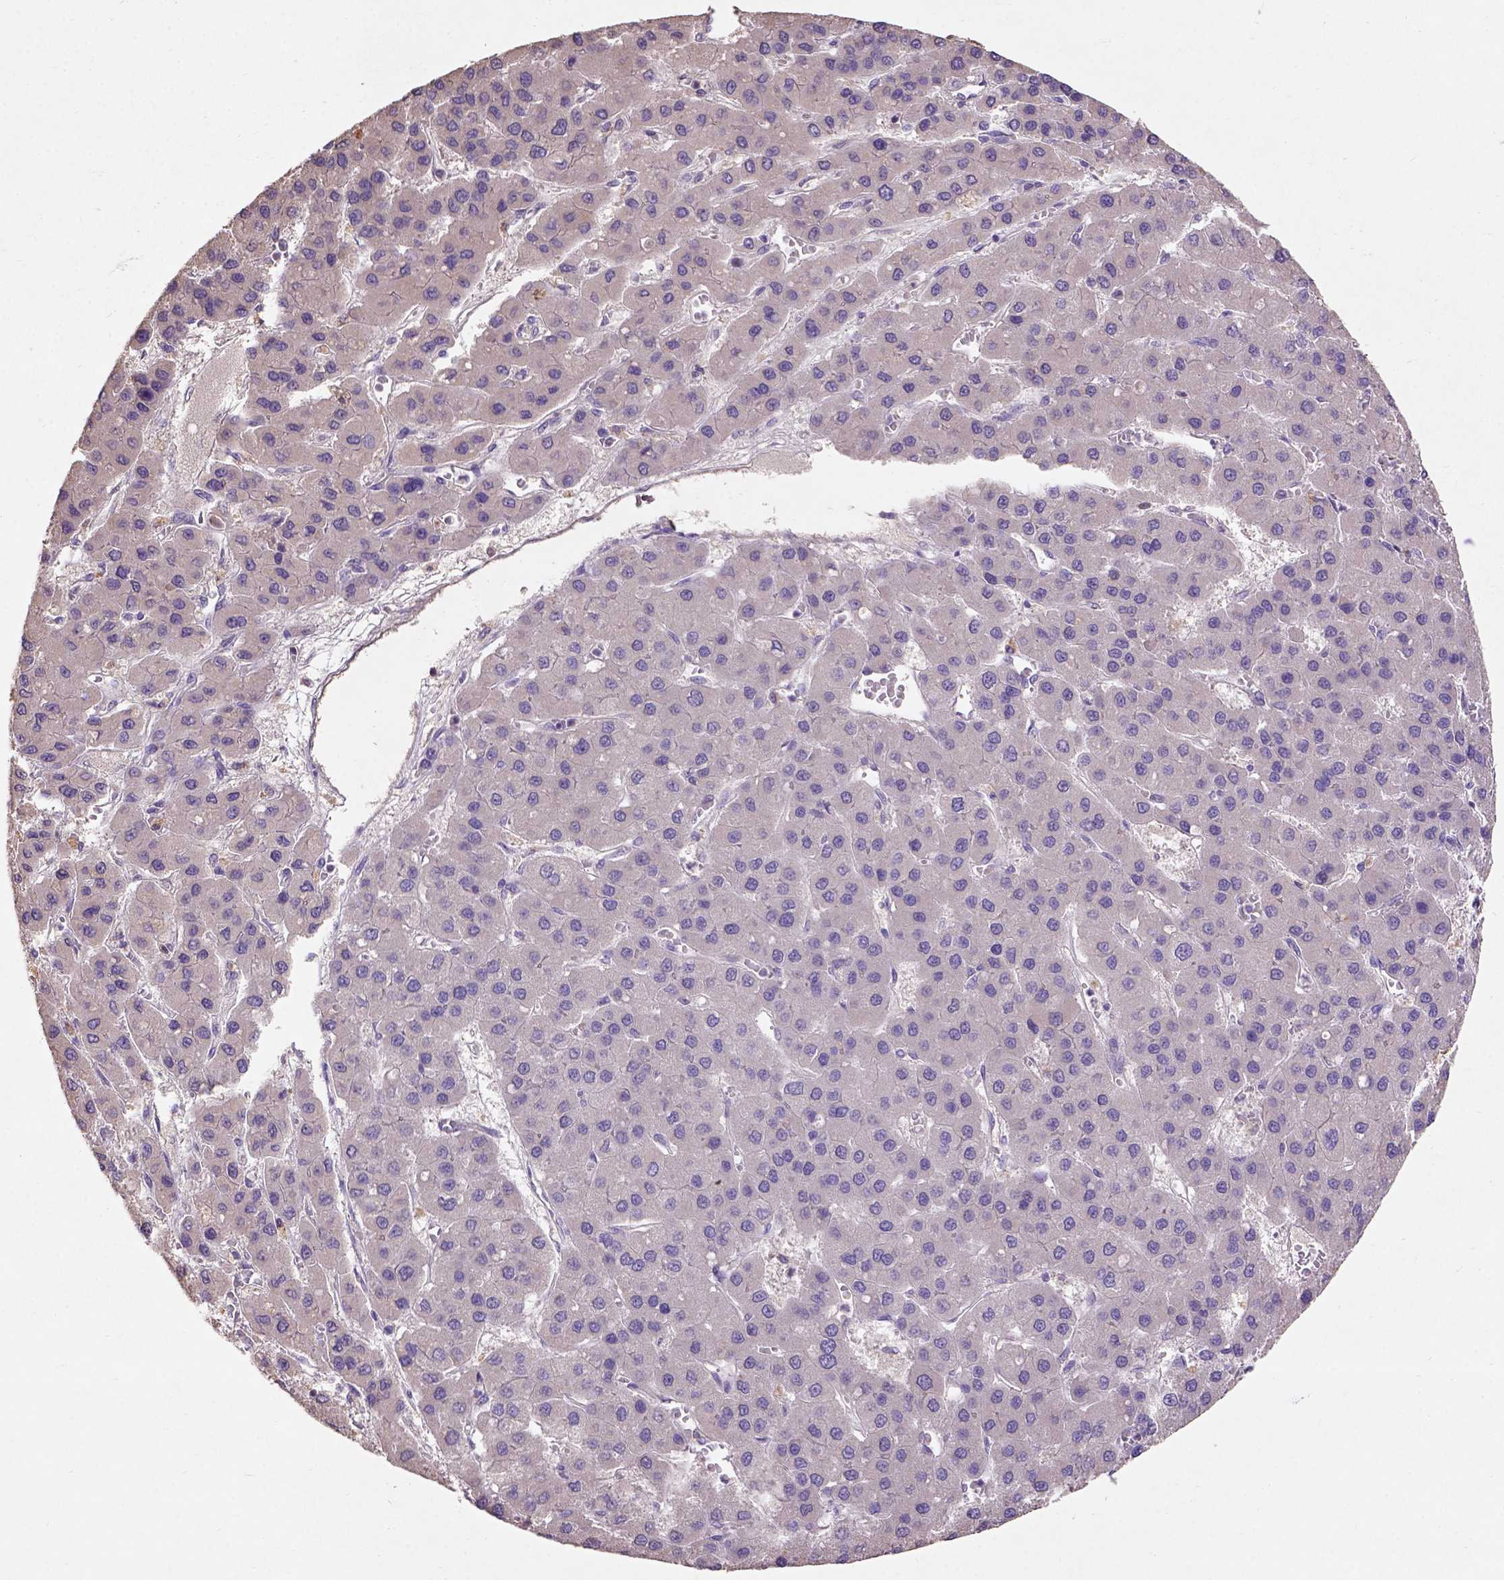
{"staining": {"intensity": "negative", "quantity": "none", "location": "none"}, "tissue": "liver cancer", "cell_type": "Tumor cells", "image_type": "cancer", "snomed": [{"axis": "morphology", "description": "Carcinoma, Hepatocellular, NOS"}, {"axis": "topography", "description": "Liver"}], "caption": "Tumor cells are negative for protein expression in human liver hepatocellular carcinoma.", "gene": "KBTBD8", "patient": {"sex": "female", "age": 41}}